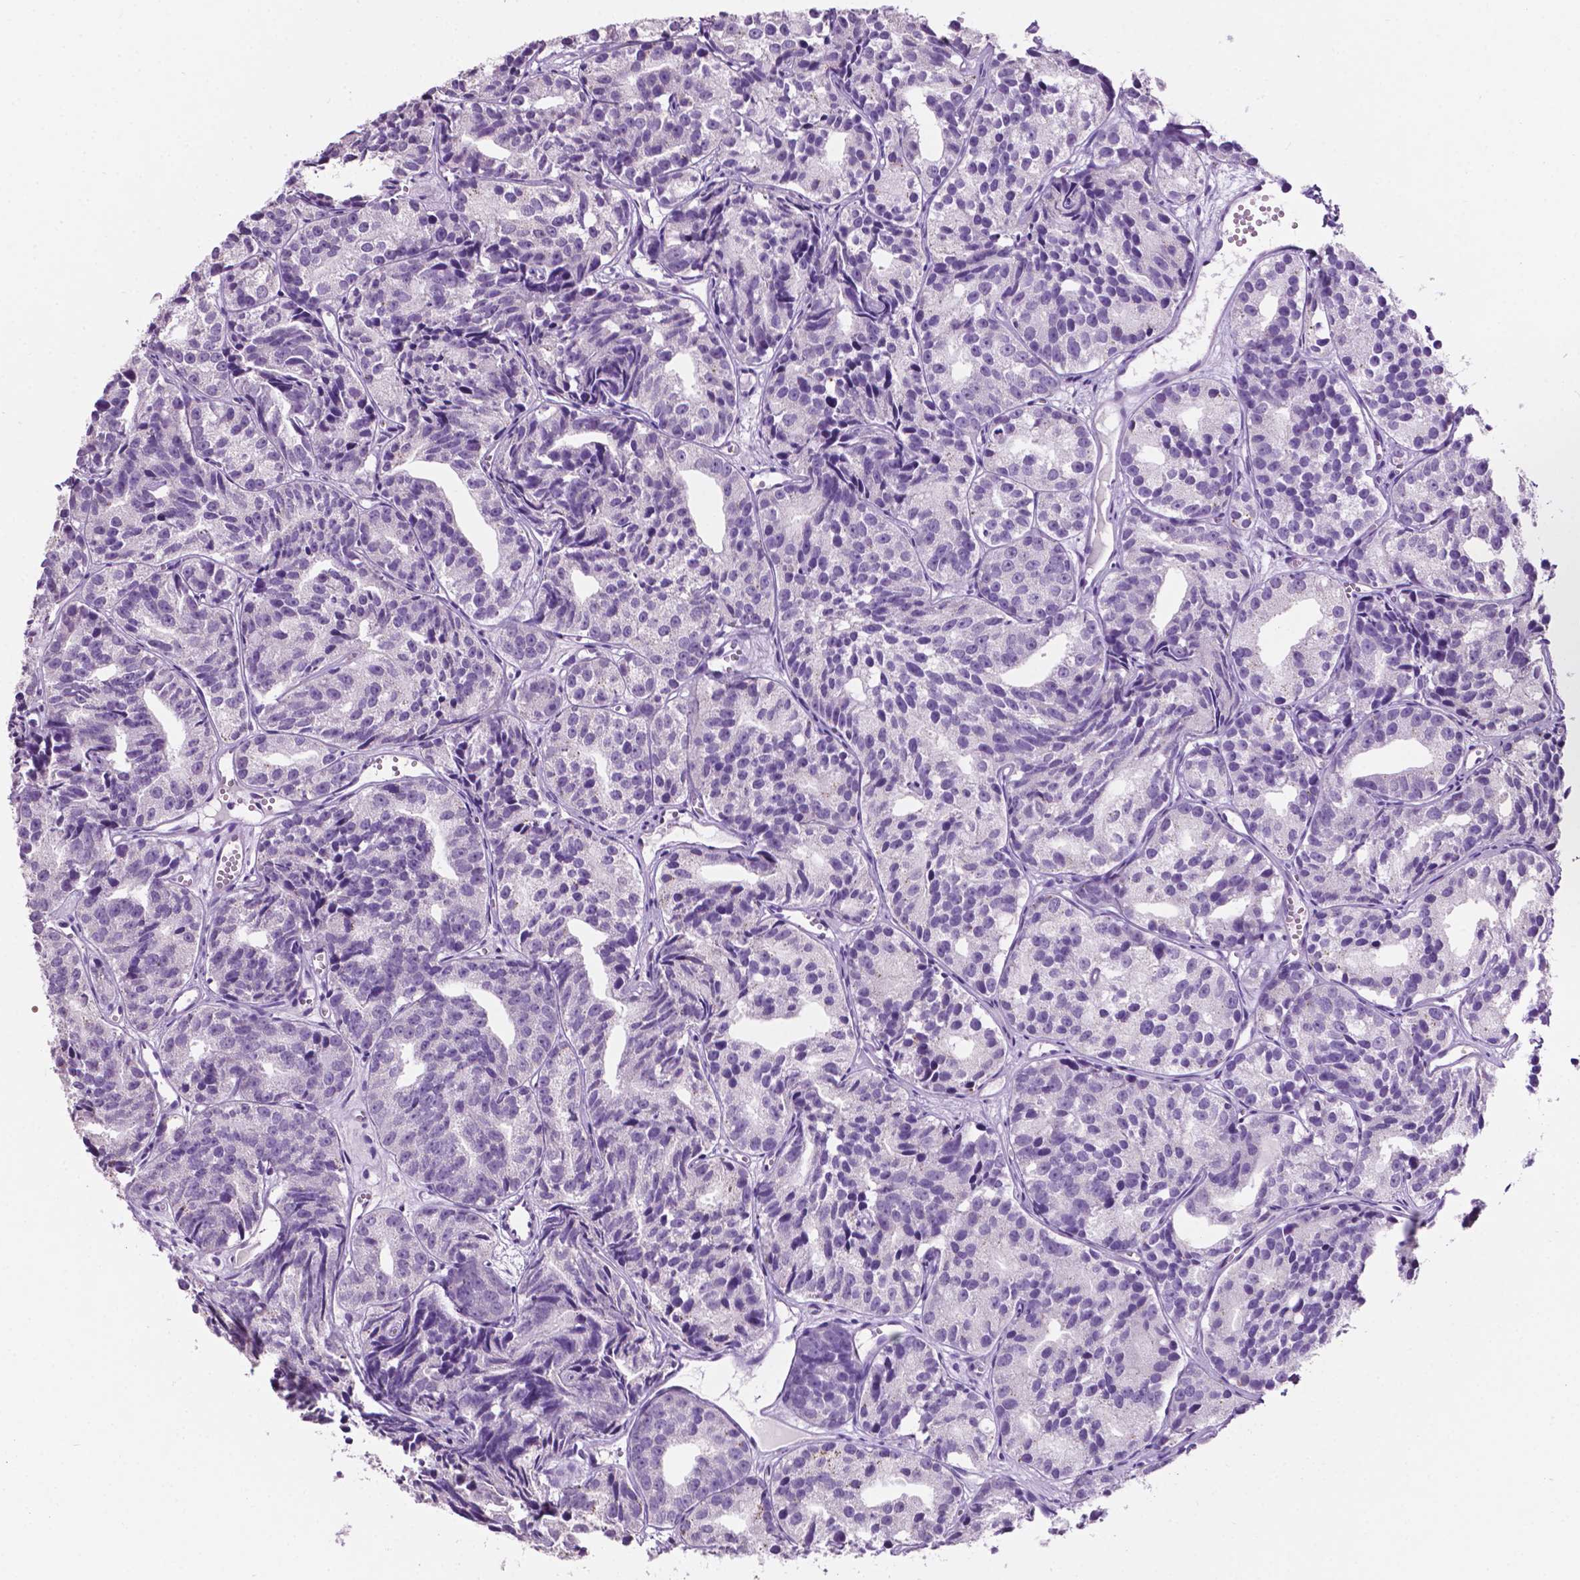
{"staining": {"intensity": "negative", "quantity": "none", "location": "none"}, "tissue": "prostate cancer", "cell_type": "Tumor cells", "image_type": "cancer", "snomed": [{"axis": "morphology", "description": "Adenocarcinoma, High grade"}, {"axis": "topography", "description": "Prostate"}], "caption": "A micrograph of prostate adenocarcinoma (high-grade) stained for a protein reveals no brown staining in tumor cells.", "gene": "PHGR1", "patient": {"sex": "male", "age": 77}}